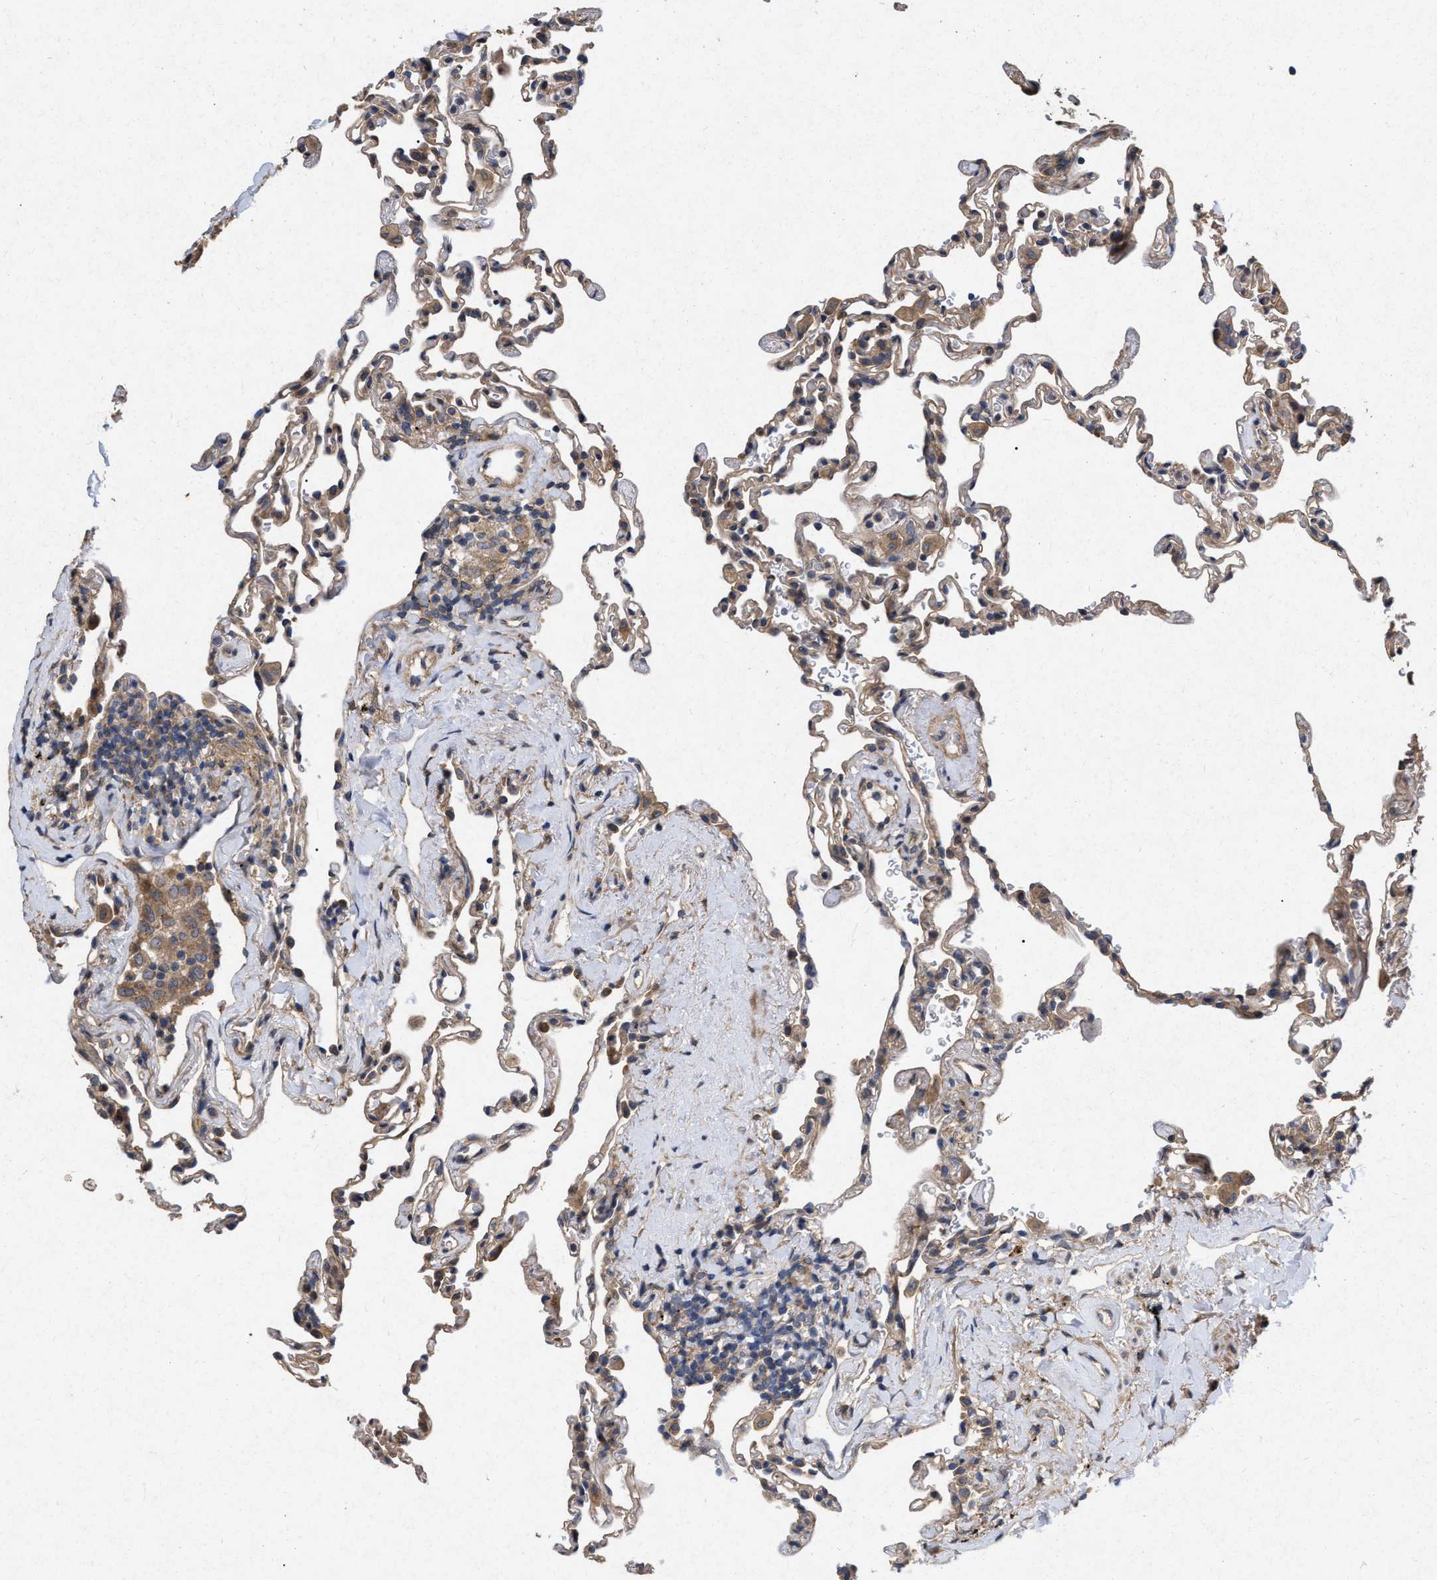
{"staining": {"intensity": "weak", "quantity": "25%-75%", "location": "cytoplasmic/membranous"}, "tissue": "lung", "cell_type": "Alveolar cells", "image_type": "normal", "snomed": [{"axis": "morphology", "description": "Normal tissue, NOS"}, {"axis": "topography", "description": "Lung"}], "caption": "The image displays staining of unremarkable lung, revealing weak cytoplasmic/membranous protein staining (brown color) within alveolar cells.", "gene": "CDKN2C", "patient": {"sex": "male", "age": 59}}